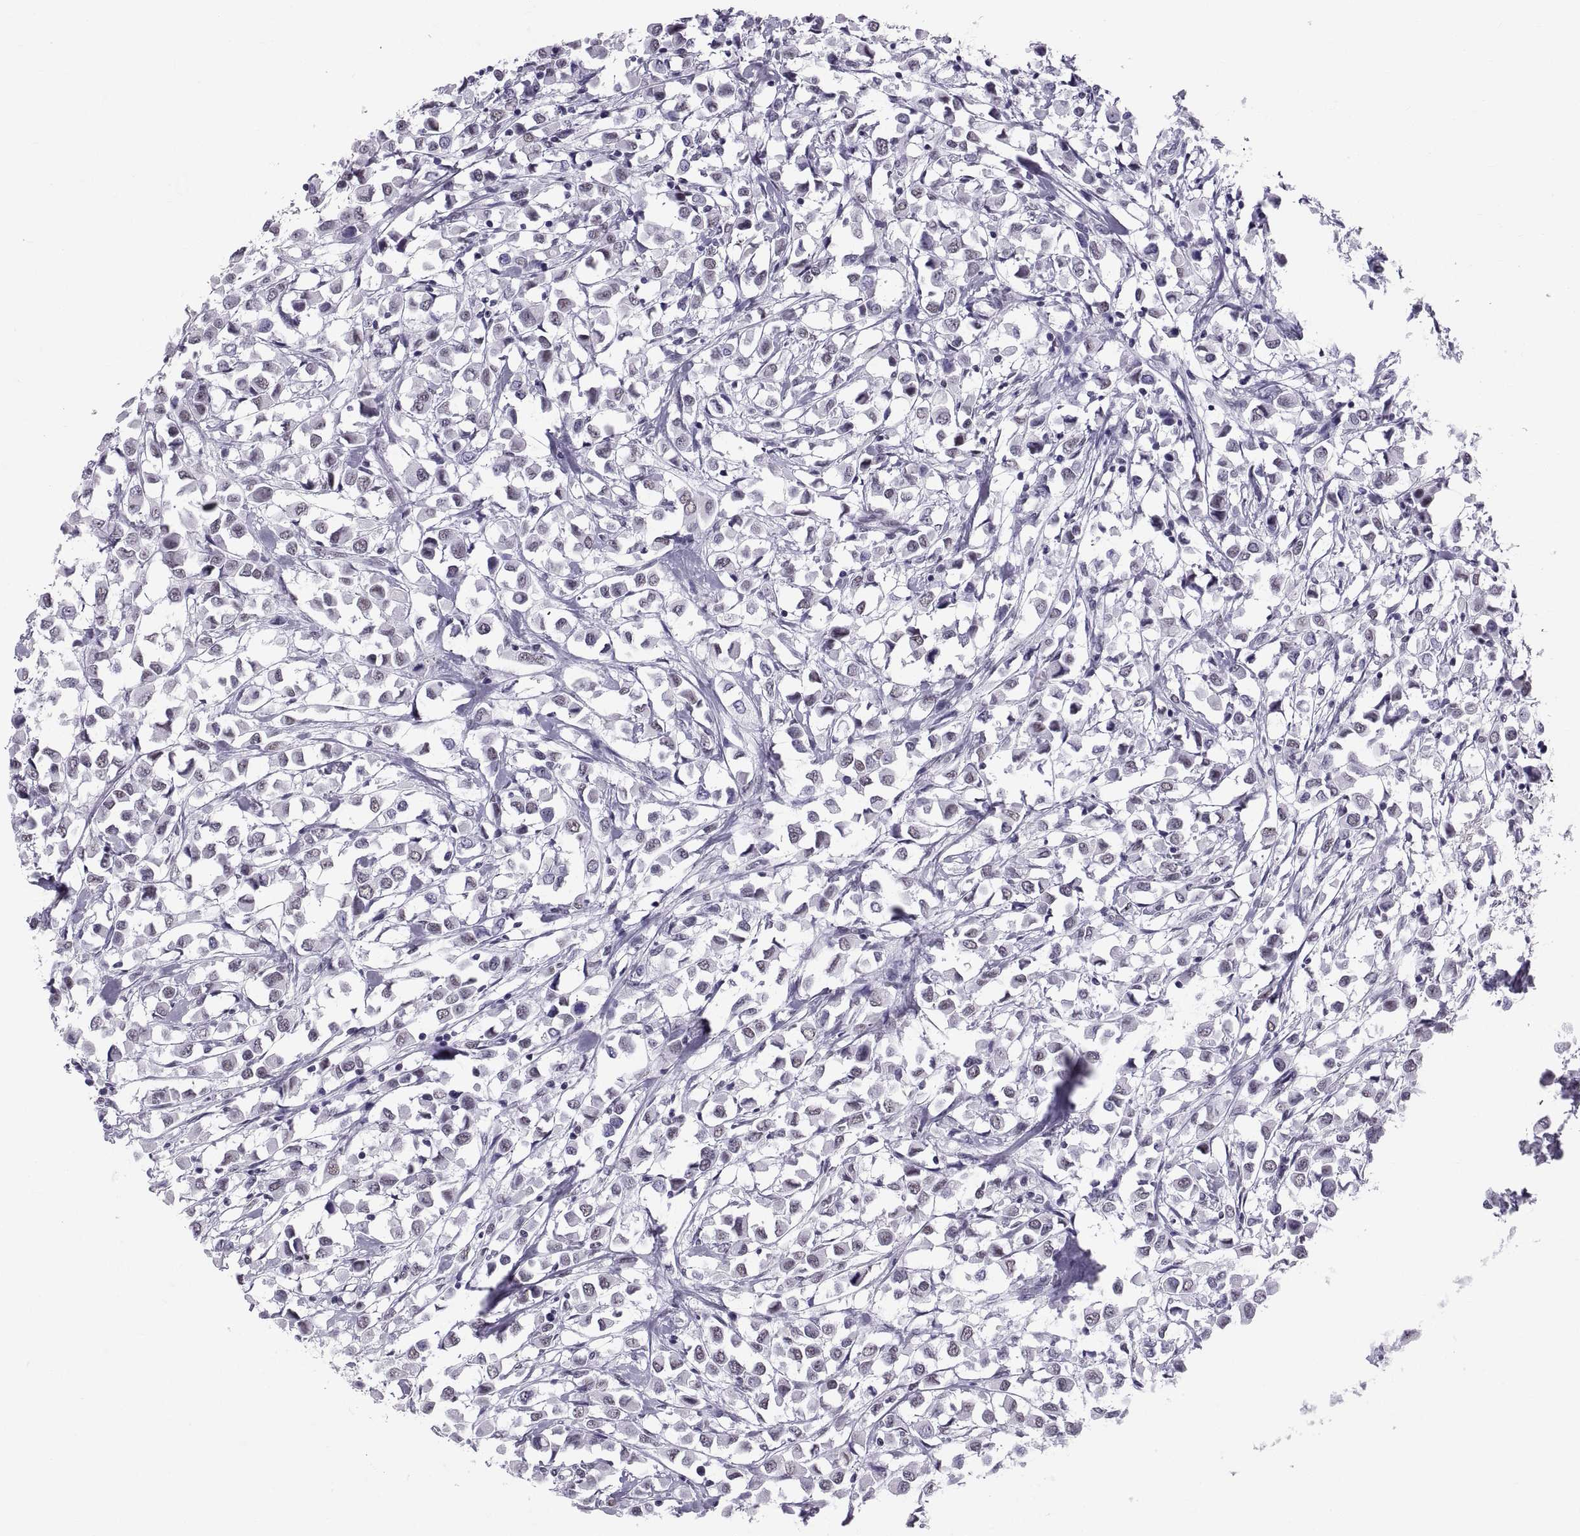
{"staining": {"intensity": "negative", "quantity": "none", "location": "none"}, "tissue": "breast cancer", "cell_type": "Tumor cells", "image_type": "cancer", "snomed": [{"axis": "morphology", "description": "Duct carcinoma"}, {"axis": "topography", "description": "Breast"}], "caption": "Immunohistochemistry histopathology image of neoplastic tissue: breast cancer (infiltrating ductal carcinoma) stained with DAB reveals no significant protein positivity in tumor cells.", "gene": "NEUROD6", "patient": {"sex": "female", "age": 61}}